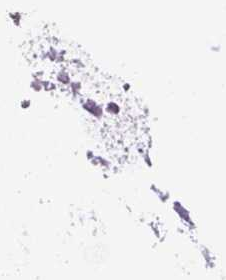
{"staining": {"intensity": "negative", "quantity": "none", "location": "none"}, "tissue": "soft tissue", "cell_type": "Fibroblasts", "image_type": "normal", "snomed": [{"axis": "morphology", "description": "Normal tissue, NOS"}, {"axis": "morphology", "description": "Squamous cell carcinoma, NOS"}, {"axis": "topography", "description": "Cartilage tissue"}, {"axis": "topography", "description": "Bronchus"}, {"axis": "topography", "description": "Lung"}], "caption": "Immunohistochemistry histopathology image of normal soft tissue: soft tissue stained with DAB (3,3'-diaminobenzidine) demonstrates no significant protein expression in fibroblasts. (DAB IHC, high magnification).", "gene": "IGF2BP1", "patient": {"sex": "male", "age": 66}}